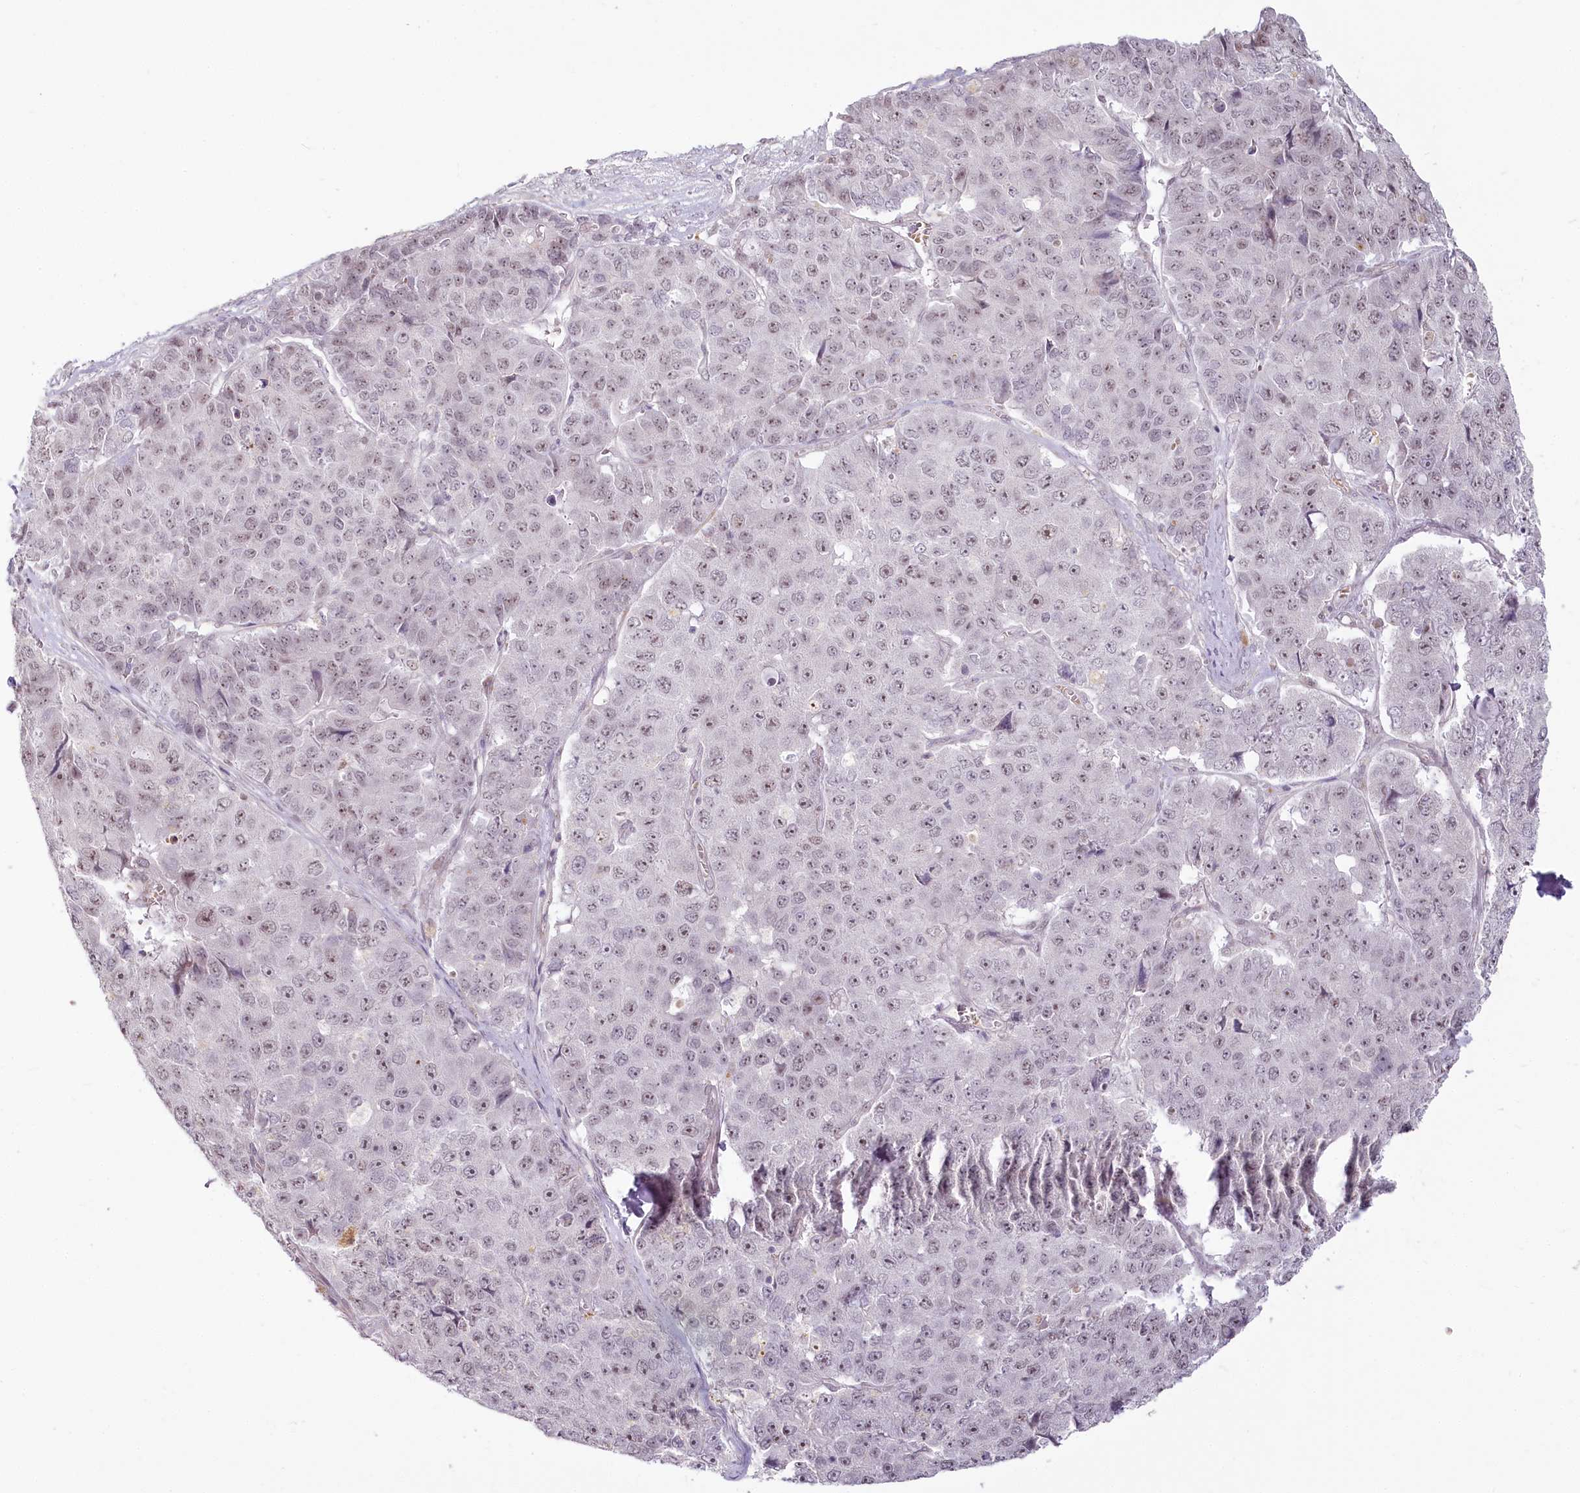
{"staining": {"intensity": "weak", "quantity": "25%-75%", "location": "nuclear"}, "tissue": "pancreatic cancer", "cell_type": "Tumor cells", "image_type": "cancer", "snomed": [{"axis": "morphology", "description": "Adenocarcinoma, NOS"}, {"axis": "topography", "description": "Pancreas"}], "caption": "Weak nuclear expression for a protein is seen in about 25%-75% of tumor cells of pancreatic adenocarcinoma using immunohistochemistry.", "gene": "EXOSC7", "patient": {"sex": "male", "age": 50}}